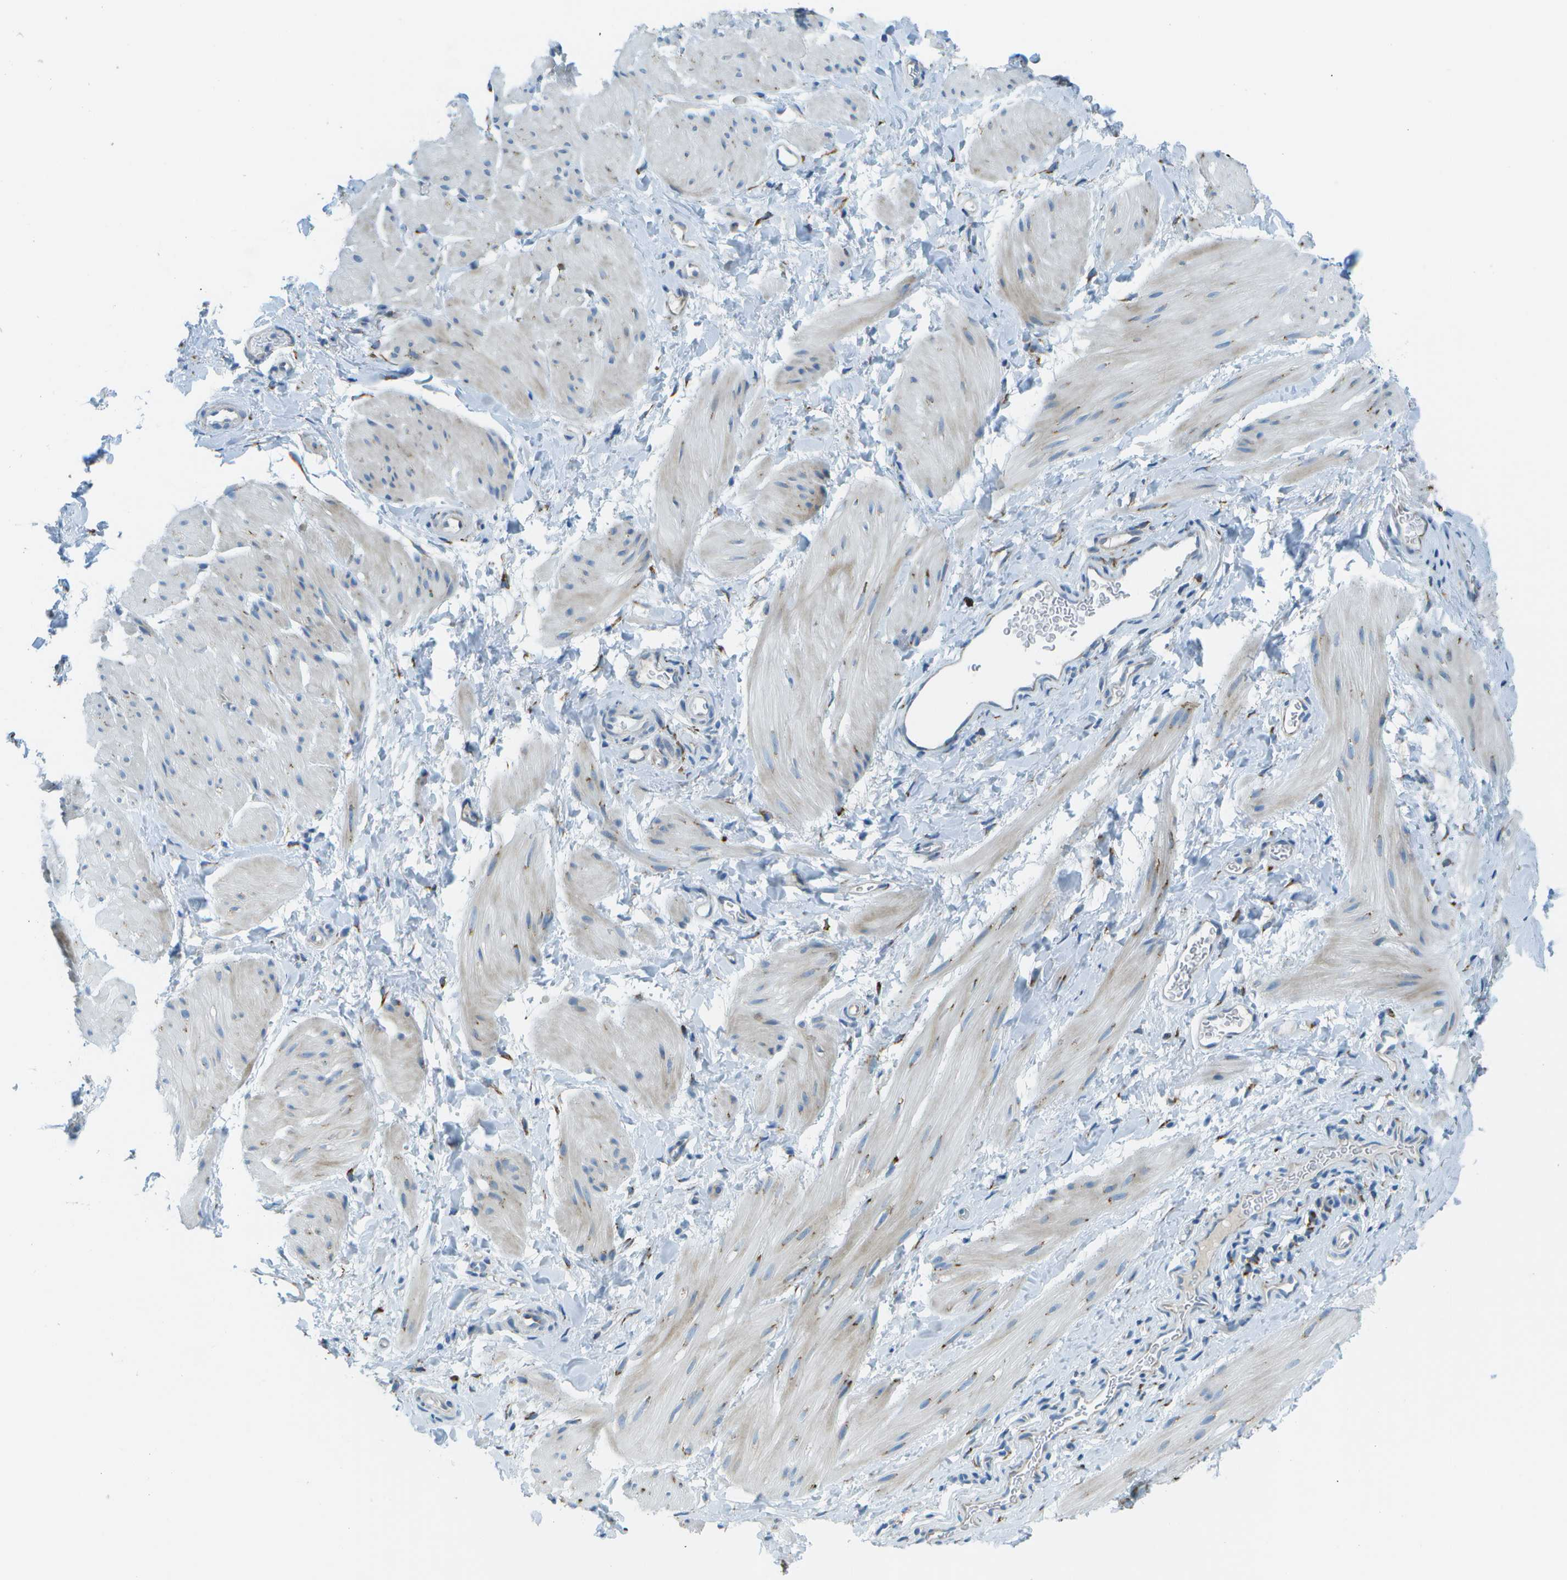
{"staining": {"intensity": "negative", "quantity": "none", "location": "none"}, "tissue": "smooth muscle", "cell_type": "Smooth muscle cells", "image_type": "normal", "snomed": [{"axis": "morphology", "description": "Normal tissue, NOS"}, {"axis": "topography", "description": "Smooth muscle"}], "caption": "This is a image of IHC staining of normal smooth muscle, which shows no staining in smooth muscle cells.", "gene": "KCTD3", "patient": {"sex": "male", "age": 16}}